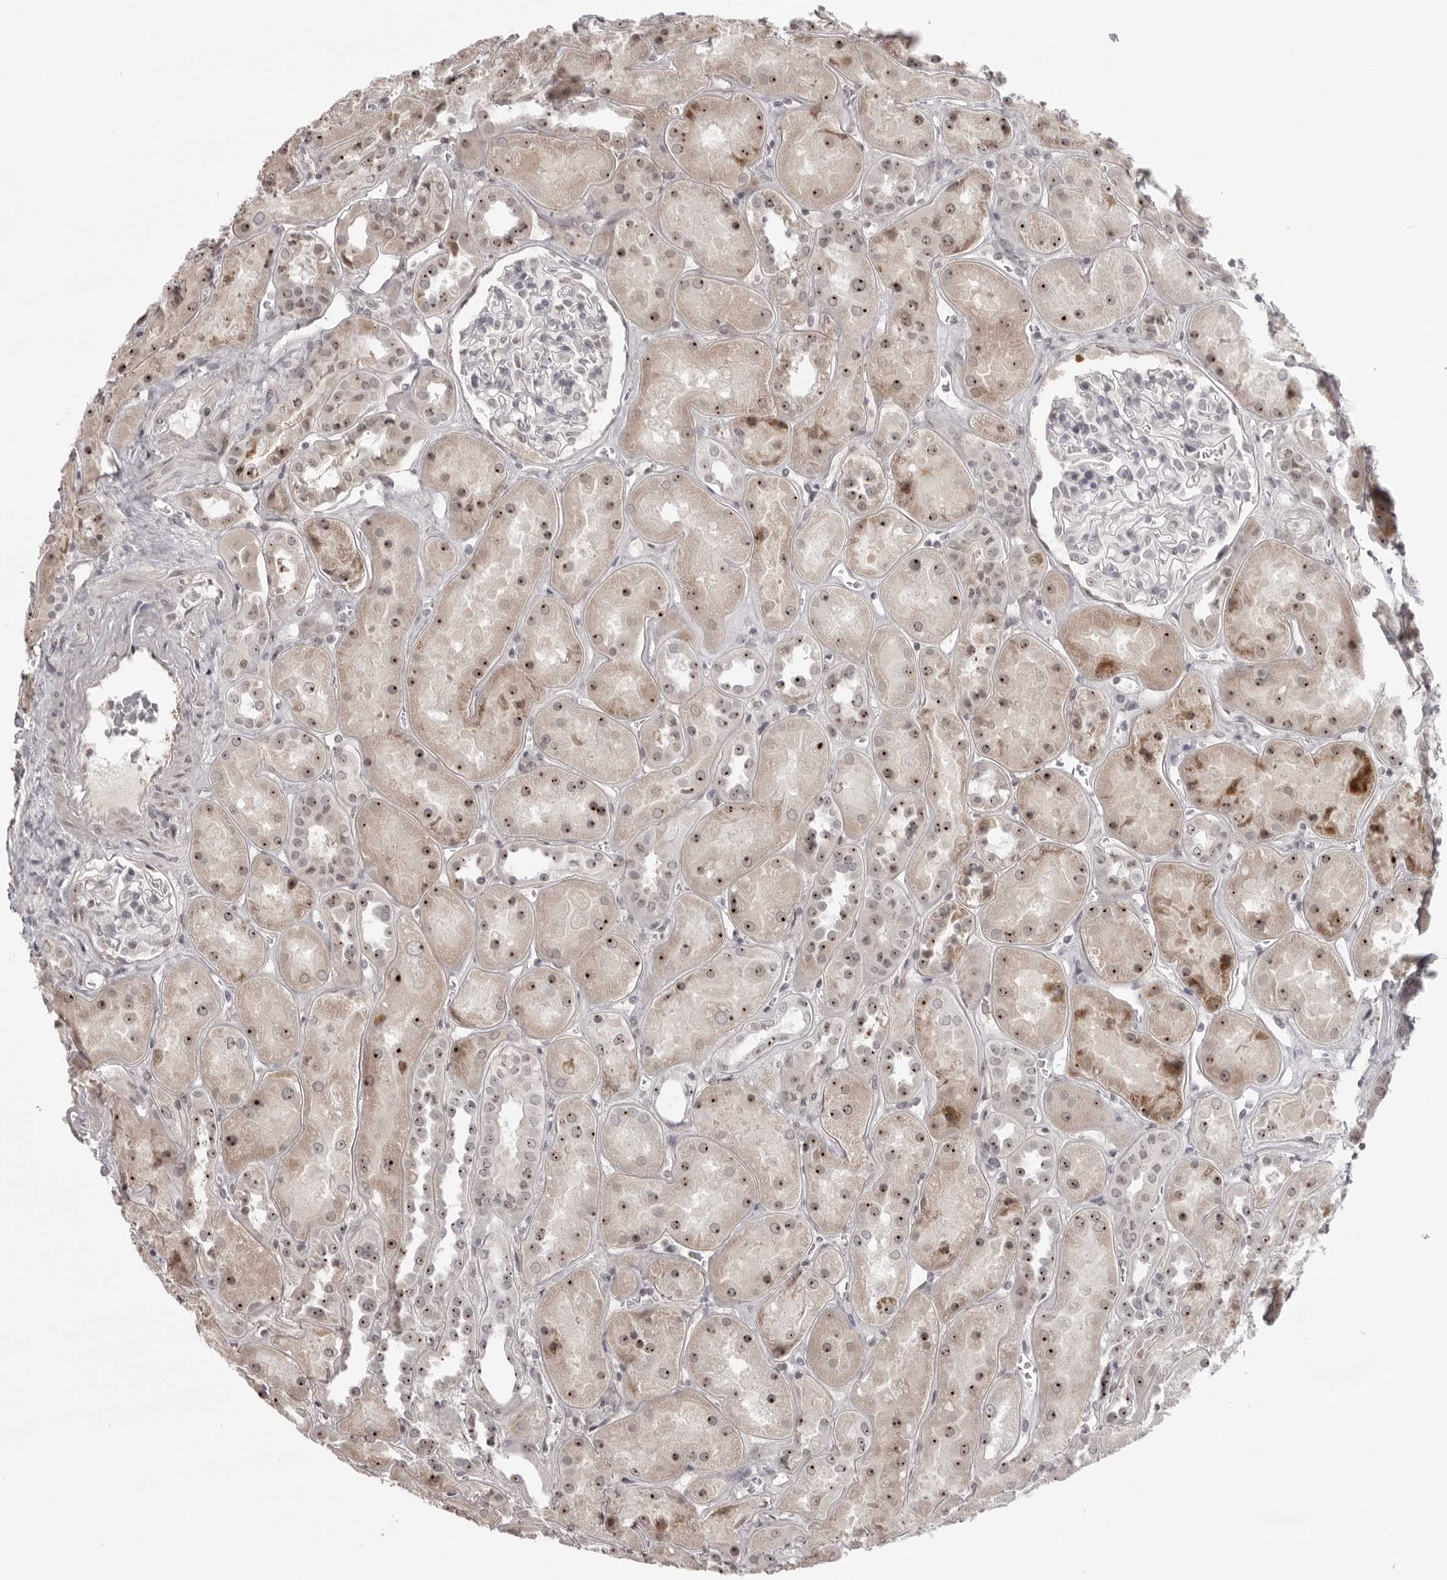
{"staining": {"intensity": "negative", "quantity": "none", "location": "none"}, "tissue": "kidney", "cell_type": "Cells in glomeruli", "image_type": "normal", "snomed": [{"axis": "morphology", "description": "Normal tissue, NOS"}, {"axis": "topography", "description": "Kidney"}], "caption": "The immunohistochemistry micrograph has no significant staining in cells in glomeruli of kidney. (Brightfield microscopy of DAB (3,3'-diaminobenzidine) IHC at high magnification).", "gene": "HELZ", "patient": {"sex": "male", "age": 70}}